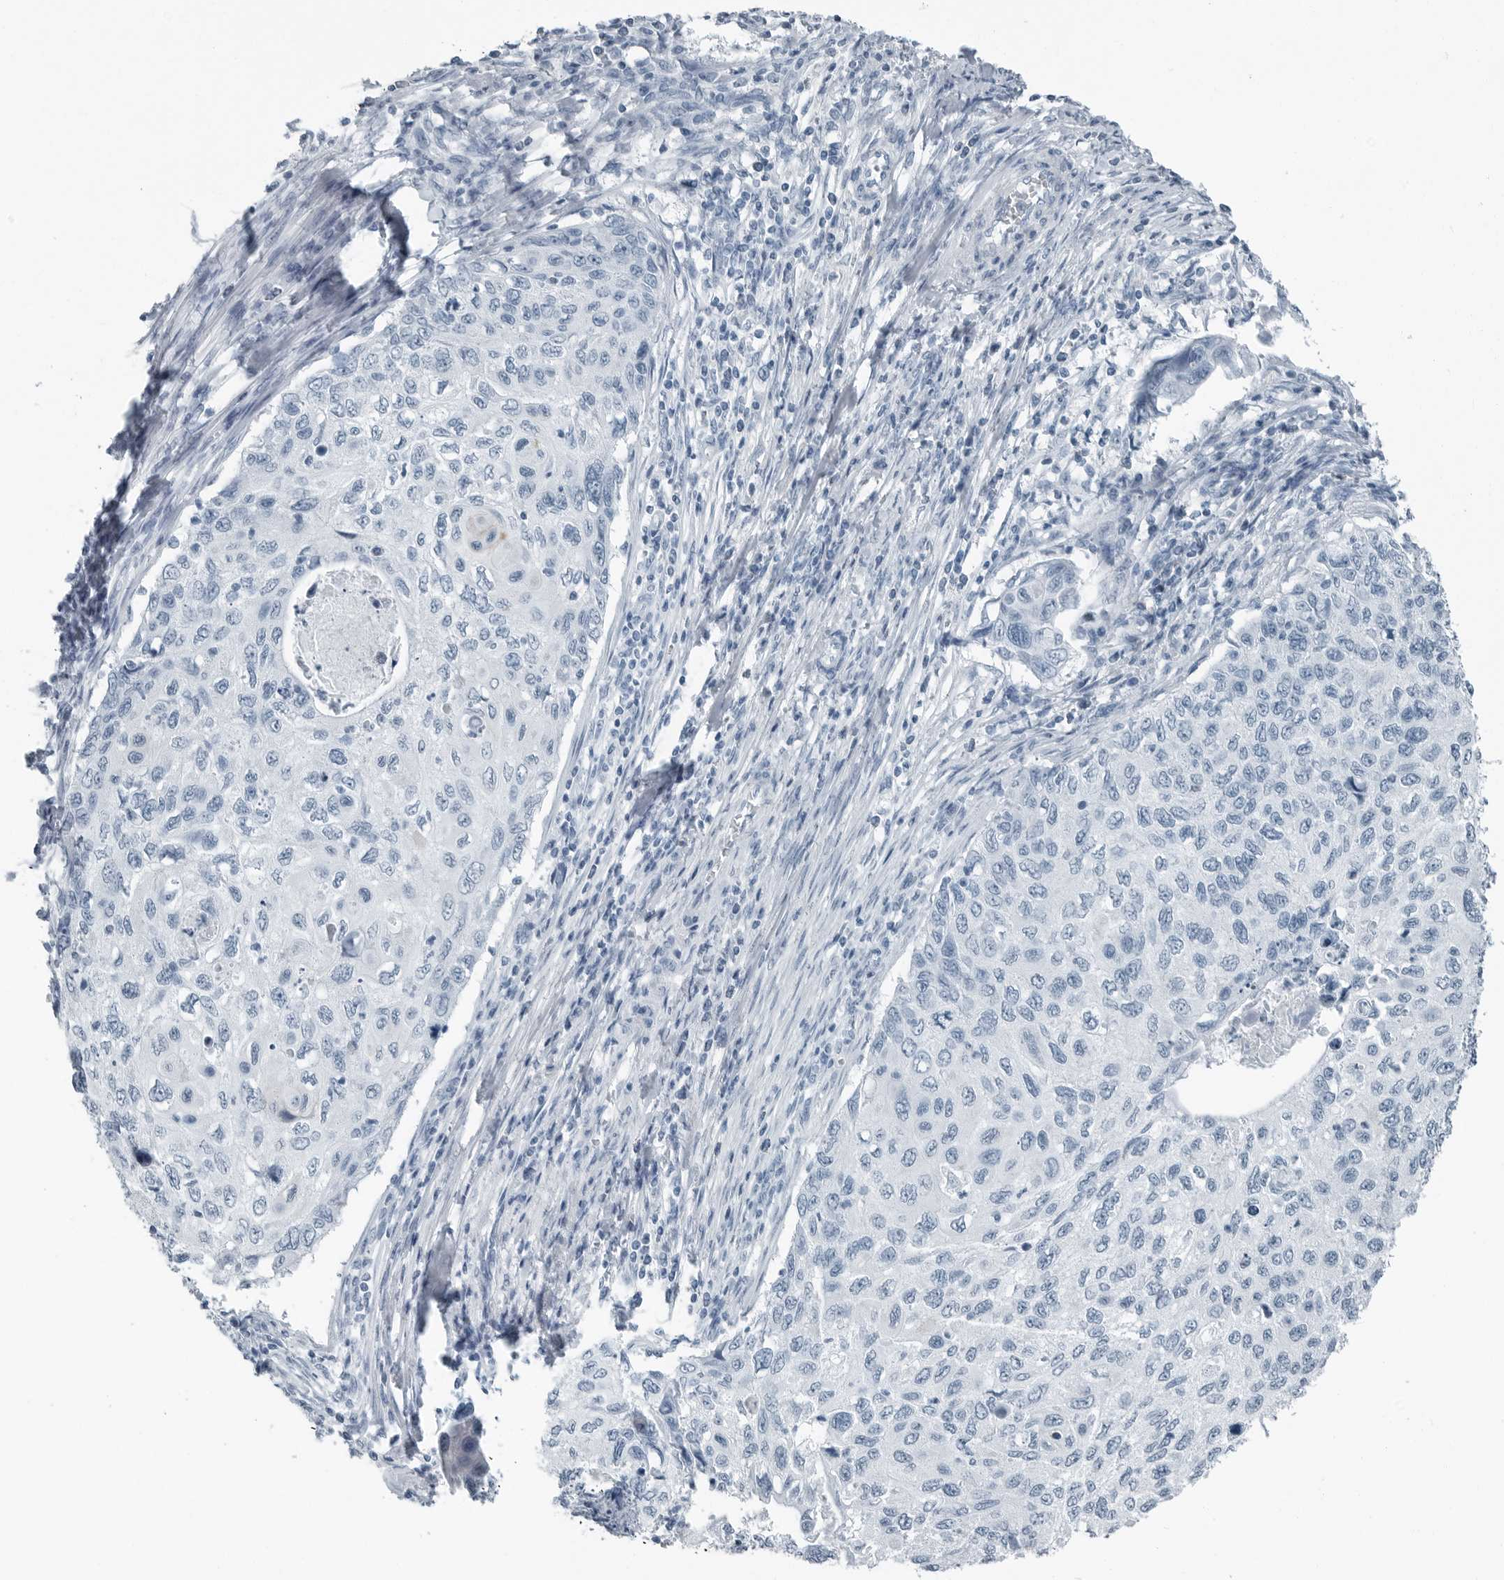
{"staining": {"intensity": "negative", "quantity": "none", "location": "none"}, "tissue": "cervical cancer", "cell_type": "Tumor cells", "image_type": "cancer", "snomed": [{"axis": "morphology", "description": "Squamous cell carcinoma, NOS"}, {"axis": "topography", "description": "Cervix"}], "caption": "Immunohistochemistry of human cervical squamous cell carcinoma reveals no expression in tumor cells.", "gene": "FABP6", "patient": {"sex": "female", "age": 70}}